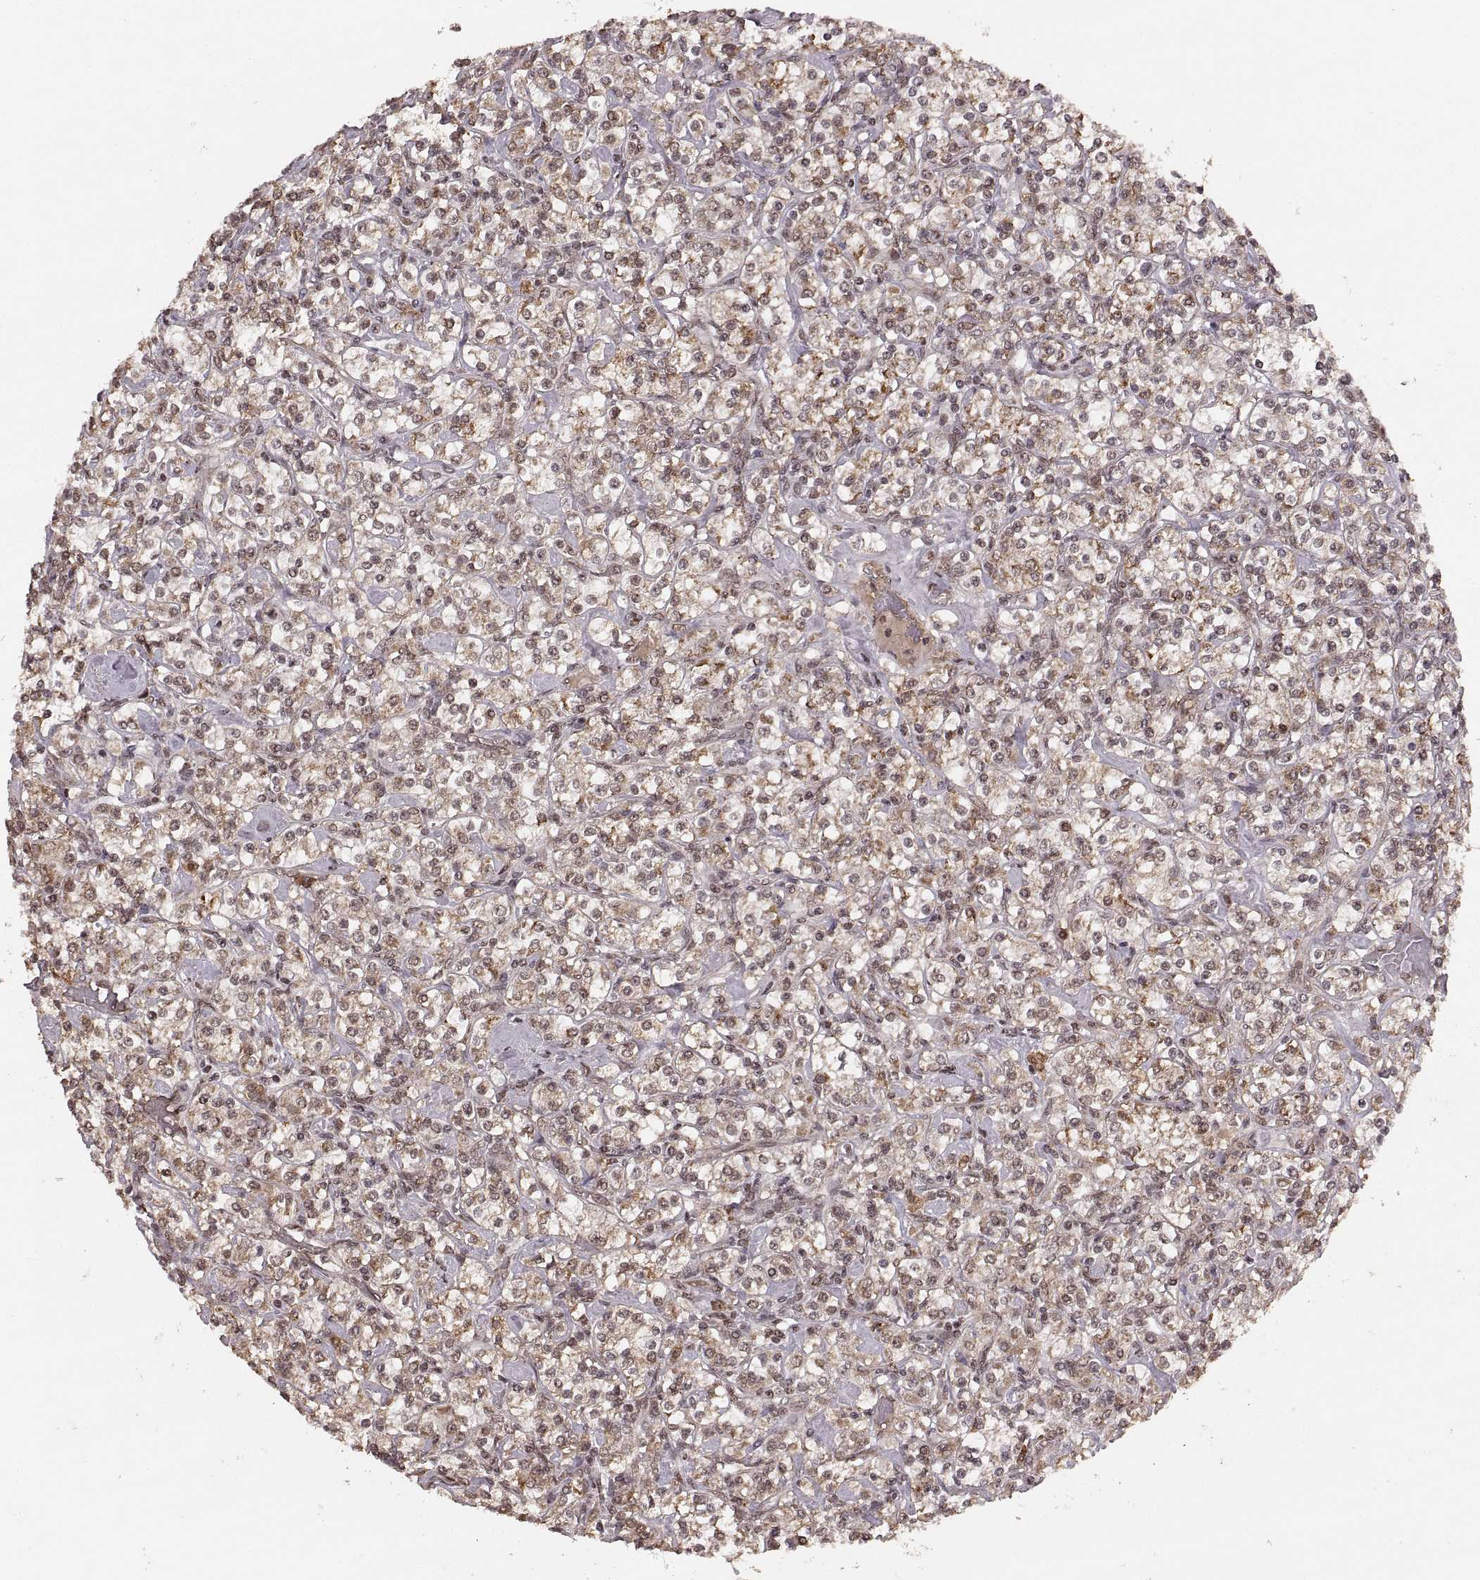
{"staining": {"intensity": "weak", "quantity": ">75%", "location": "cytoplasmic/membranous,nuclear"}, "tissue": "renal cancer", "cell_type": "Tumor cells", "image_type": "cancer", "snomed": [{"axis": "morphology", "description": "Adenocarcinoma, NOS"}, {"axis": "topography", "description": "Kidney"}], "caption": "Renal adenocarcinoma was stained to show a protein in brown. There is low levels of weak cytoplasmic/membranous and nuclear staining in about >75% of tumor cells. (DAB (3,3'-diaminobenzidine) = brown stain, brightfield microscopy at high magnification).", "gene": "RFT1", "patient": {"sex": "male", "age": 77}}